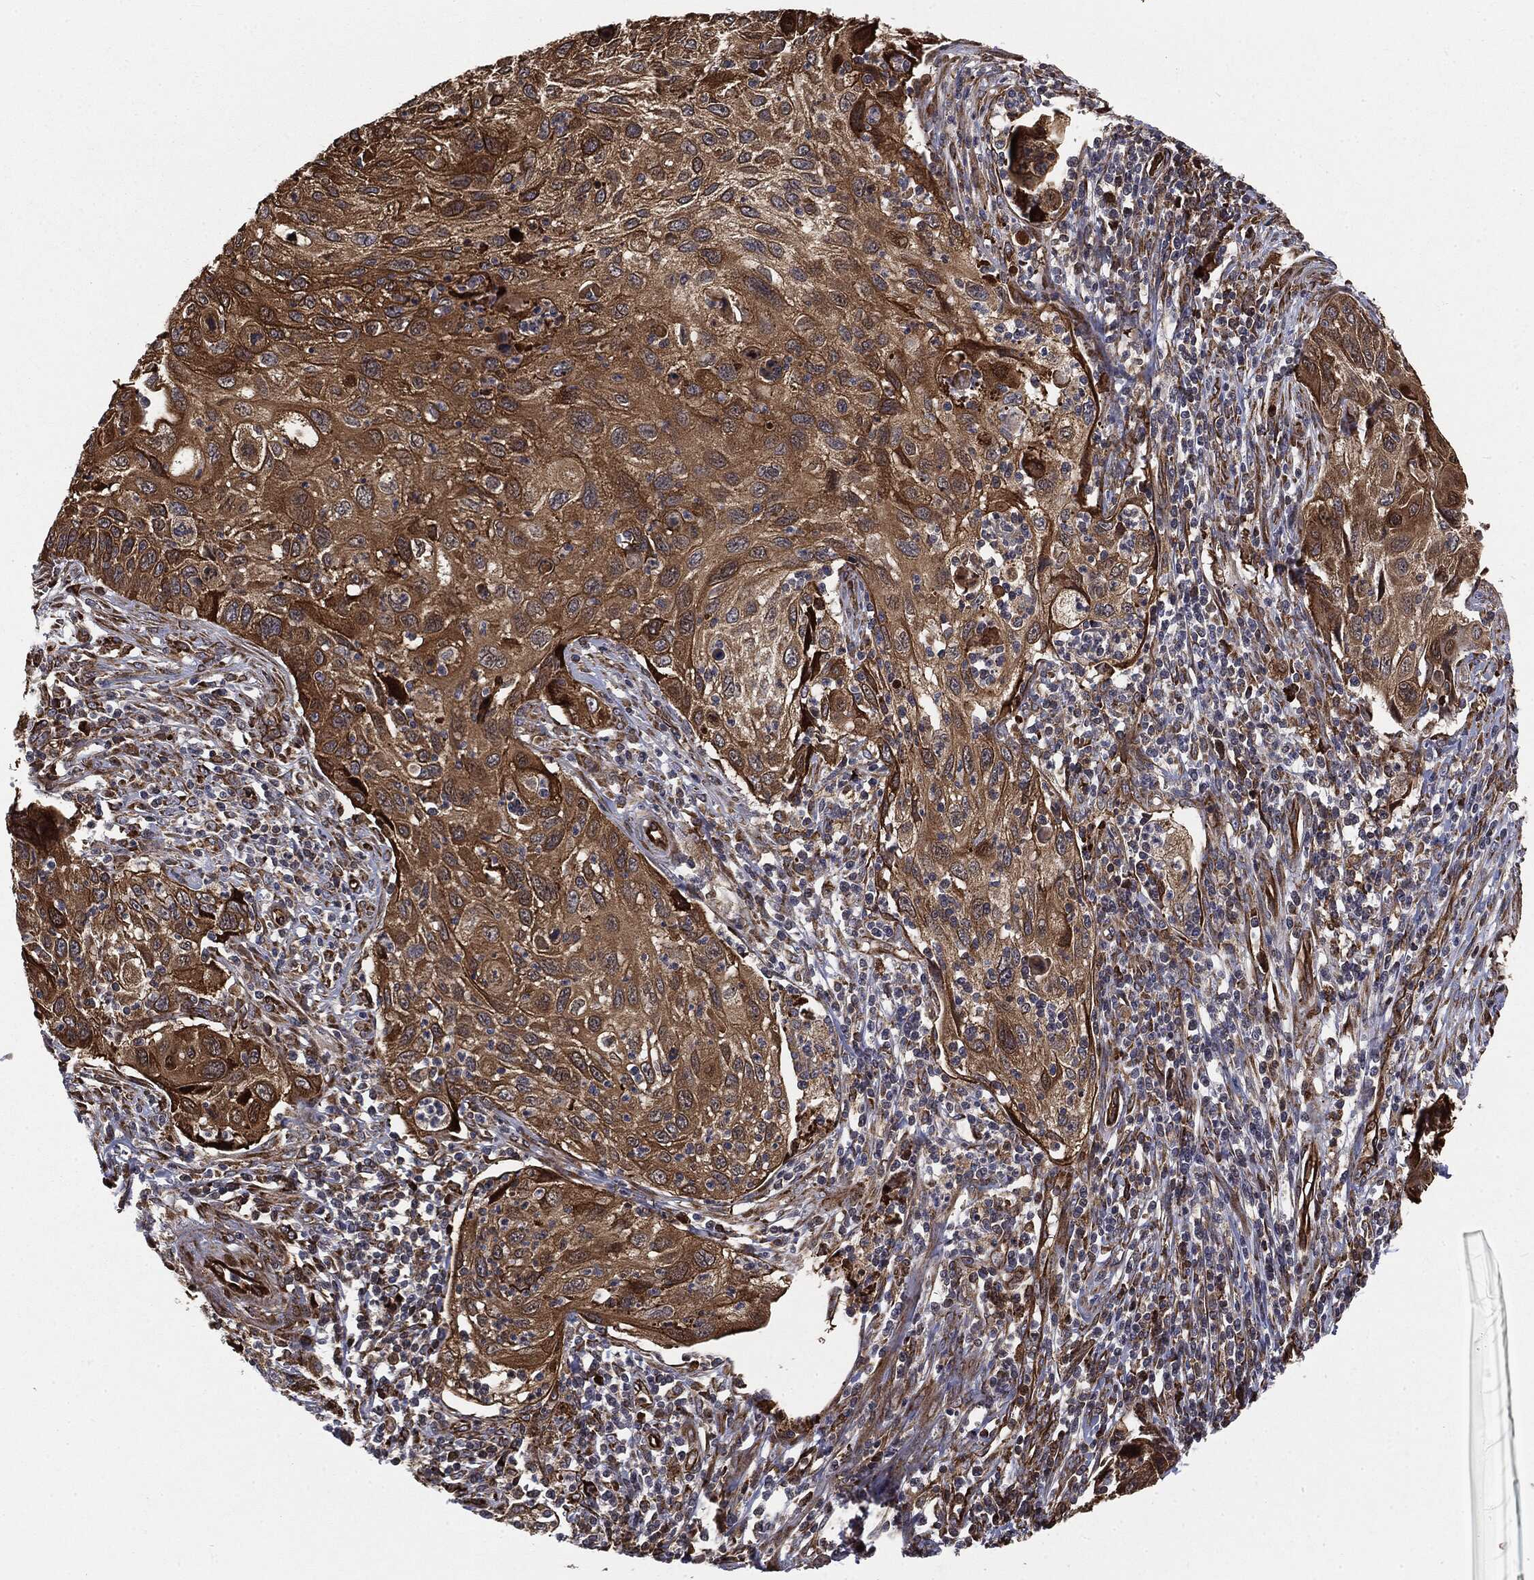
{"staining": {"intensity": "strong", "quantity": ">75%", "location": "cytoplasmic/membranous"}, "tissue": "cervical cancer", "cell_type": "Tumor cells", "image_type": "cancer", "snomed": [{"axis": "morphology", "description": "Squamous cell carcinoma, NOS"}, {"axis": "topography", "description": "Cervix"}], "caption": "Cervical cancer stained with a brown dye exhibits strong cytoplasmic/membranous positive expression in approximately >75% of tumor cells.", "gene": "CYLD", "patient": {"sex": "female", "age": 70}}